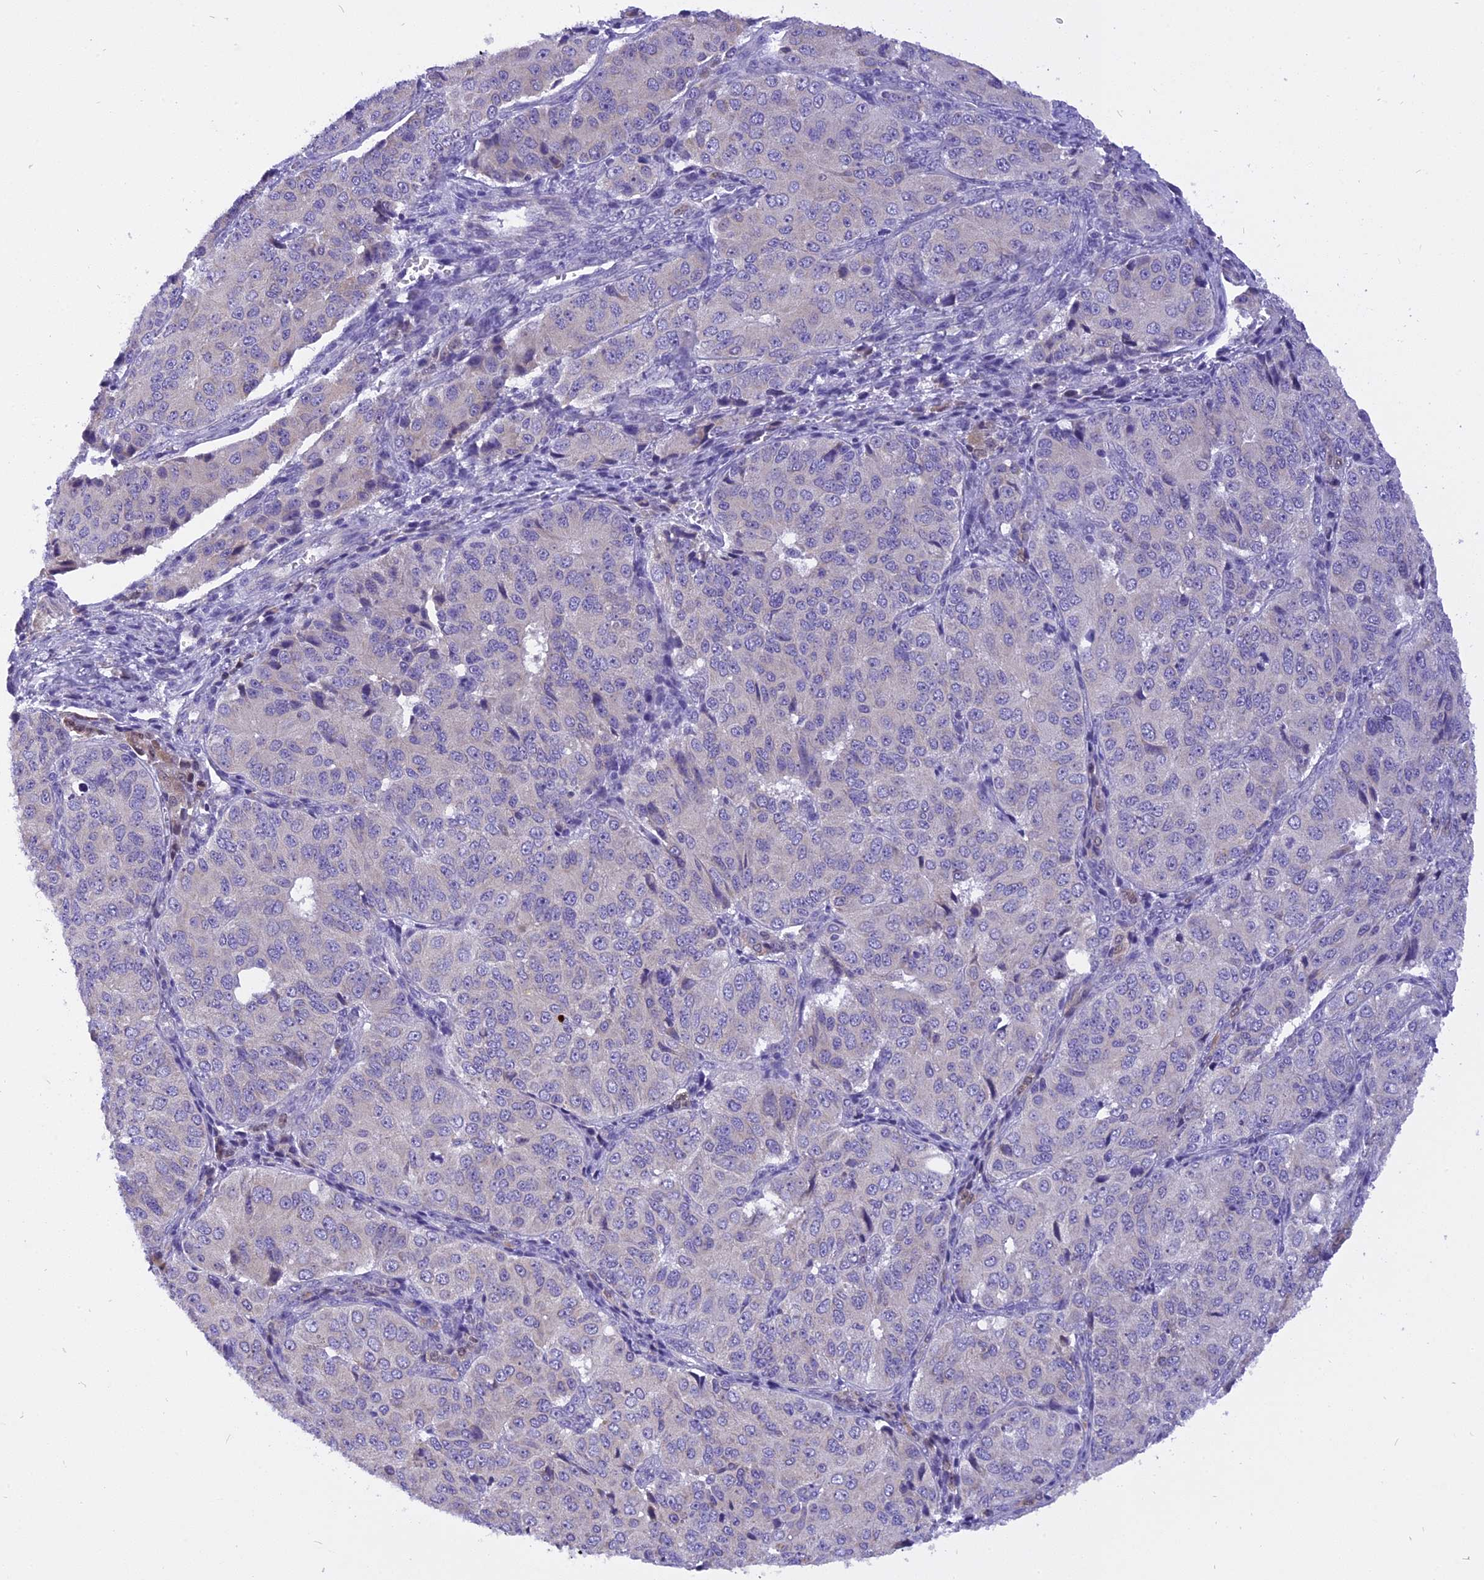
{"staining": {"intensity": "negative", "quantity": "none", "location": "none"}, "tissue": "ovarian cancer", "cell_type": "Tumor cells", "image_type": "cancer", "snomed": [{"axis": "morphology", "description": "Carcinoma, endometroid"}, {"axis": "topography", "description": "Ovary"}], "caption": "Immunohistochemical staining of human ovarian cancer (endometroid carcinoma) displays no significant positivity in tumor cells.", "gene": "TRIM3", "patient": {"sex": "female", "age": 51}}